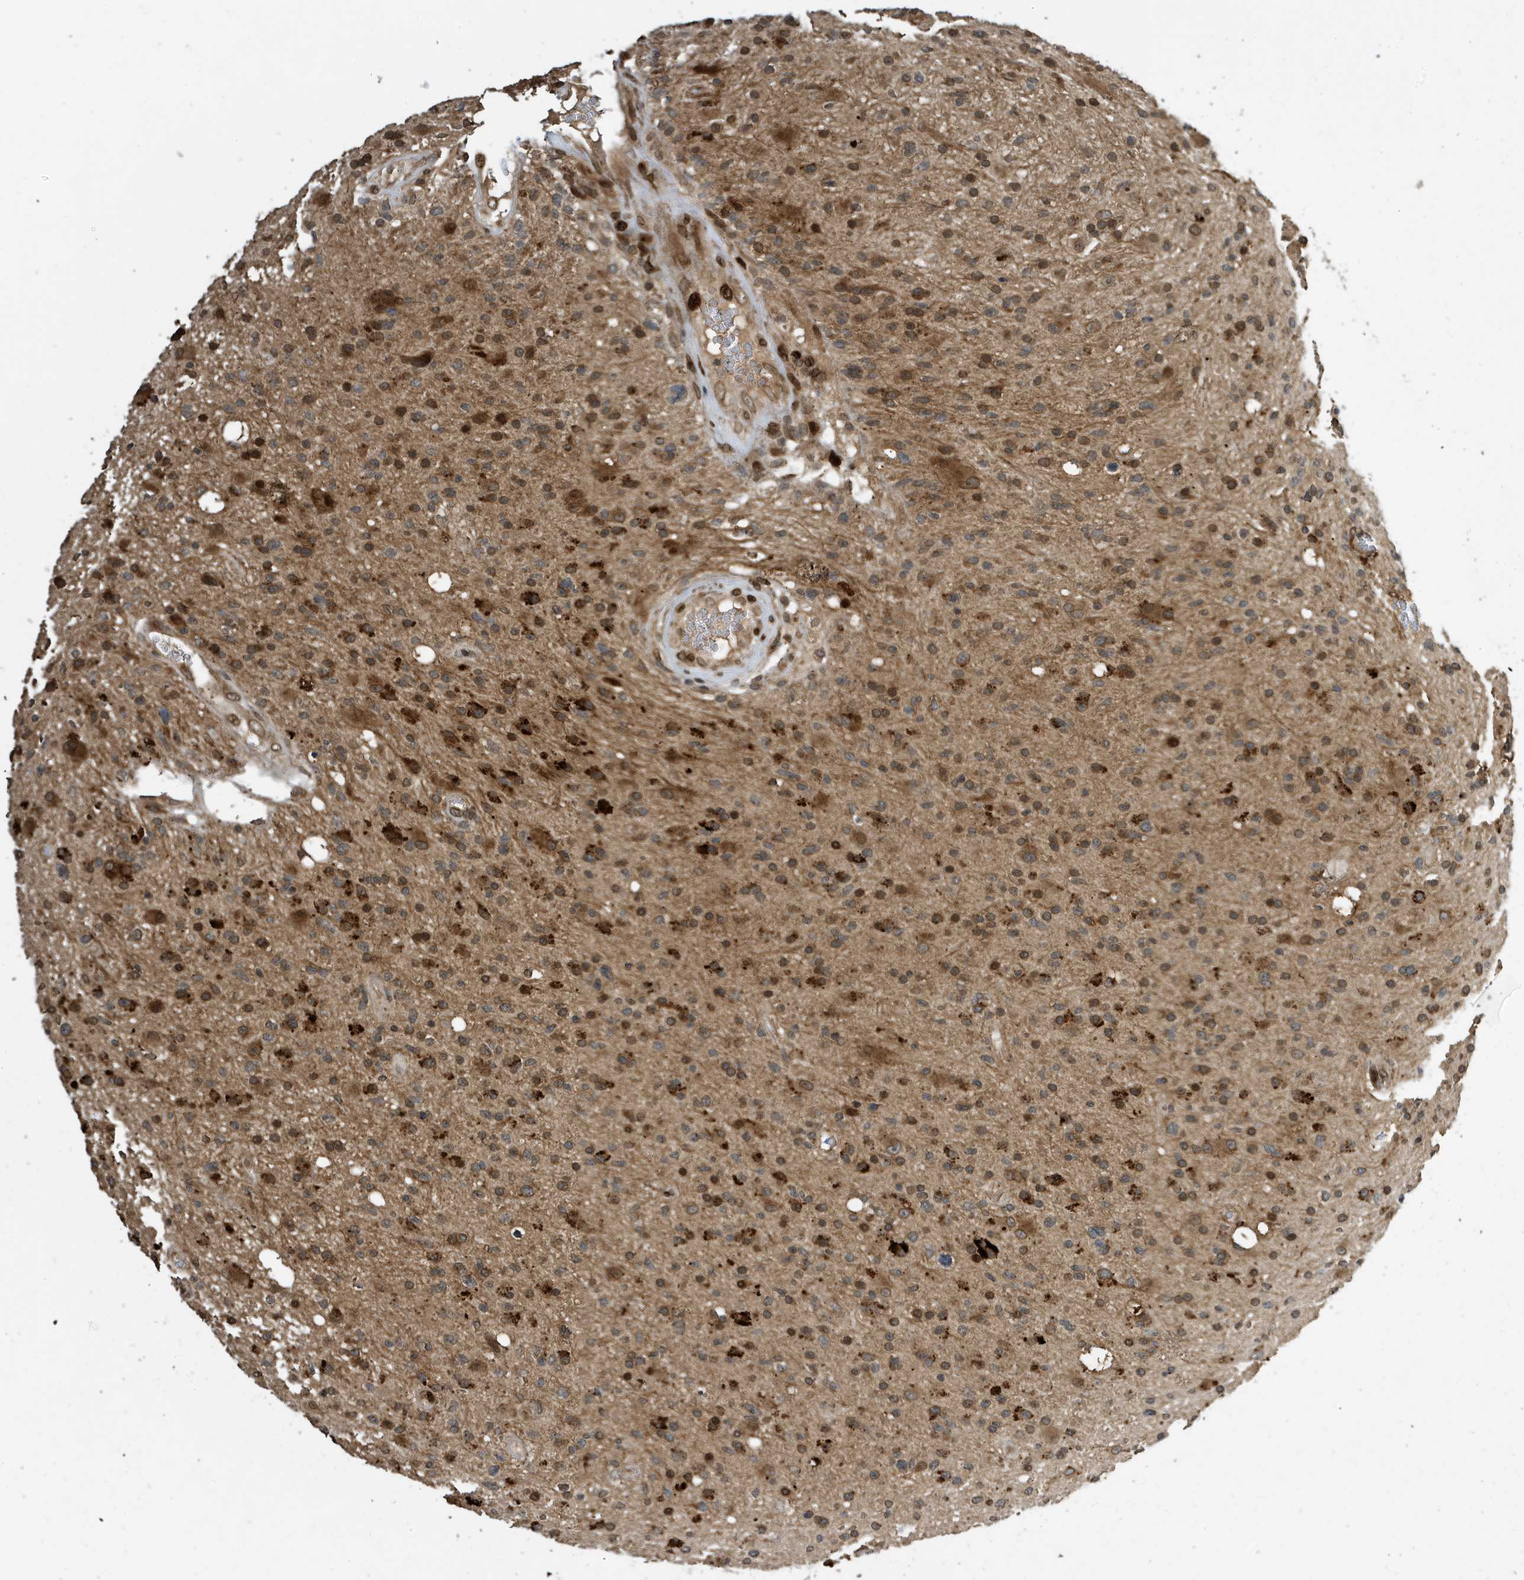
{"staining": {"intensity": "moderate", "quantity": "25%-75%", "location": "cytoplasmic/membranous"}, "tissue": "glioma", "cell_type": "Tumor cells", "image_type": "cancer", "snomed": [{"axis": "morphology", "description": "Glioma, malignant, High grade"}, {"axis": "topography", "description": "Brain"}], "caption": "A high-resolution image shows immunohistochemistry staining of glioma, which reveals moderate cytoplasmic/membranous positivity in approximately 25%-75% of tumor cells. (DAB = brown stain, brightfield microscopy at high magnification).", "gene": "DUSP18", "patient": {"sex": "male", "age": 33}}